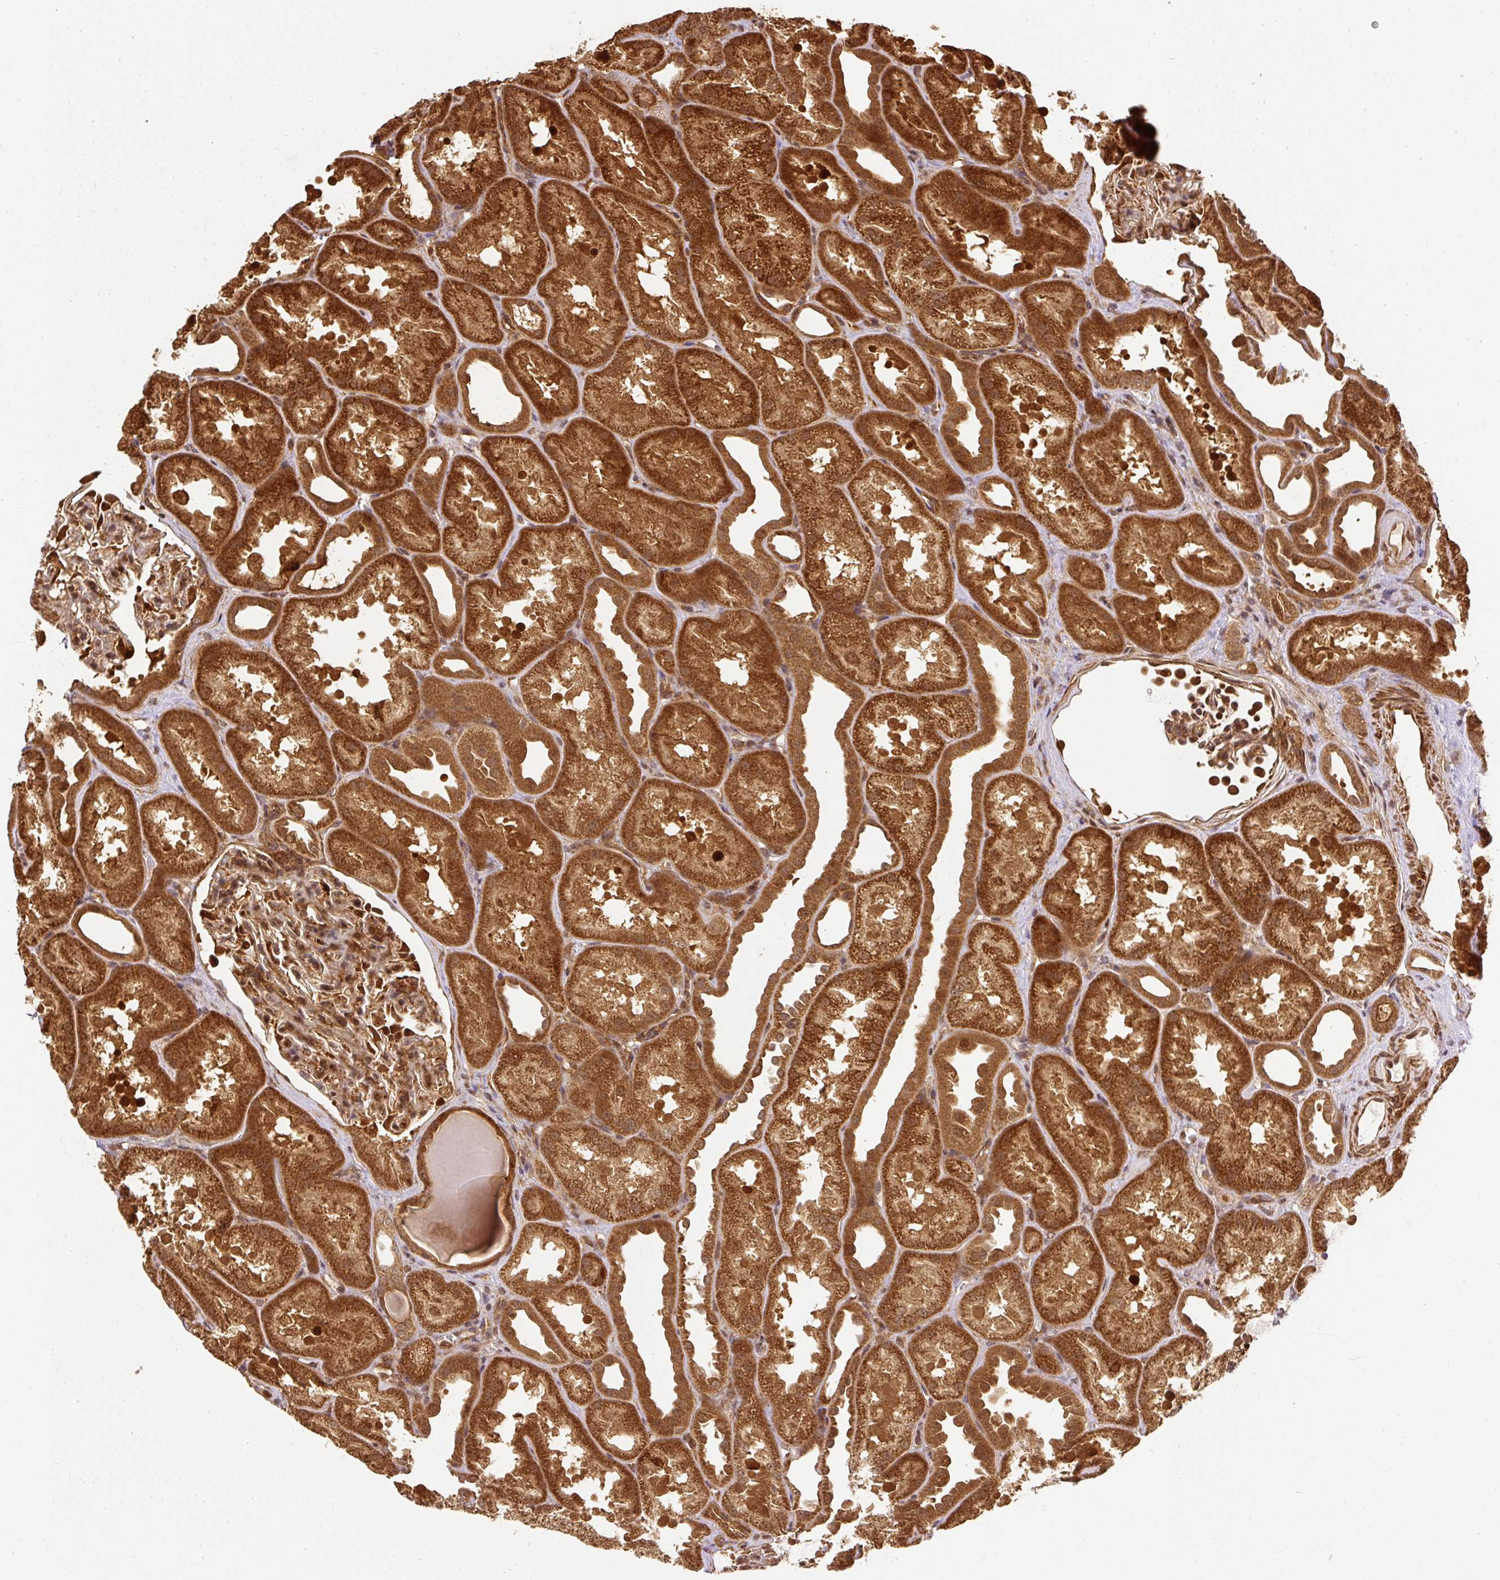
{"staining": {"intensity": "moderate", "quantity": ">75%", "location": "cytoplasmic/membranous,nuclear"}, "tissue": "kidney", "cell_type": "Cells in glomeruli", "image_type": "normal", "snomed": [{"axis": "morphology", "description": "Normal tissue, NOS"}, {"axis": "topography", "description": "Kidney"}], "caption": "Immunohistochemical staining of normal human kidney demonstrates moderate cytoplasmic/membranous,nuclear protein expression in about >75% of cells in glomeruli.", "gene": "PSMD1", "patient": {"sex": "male", "age": 61}}